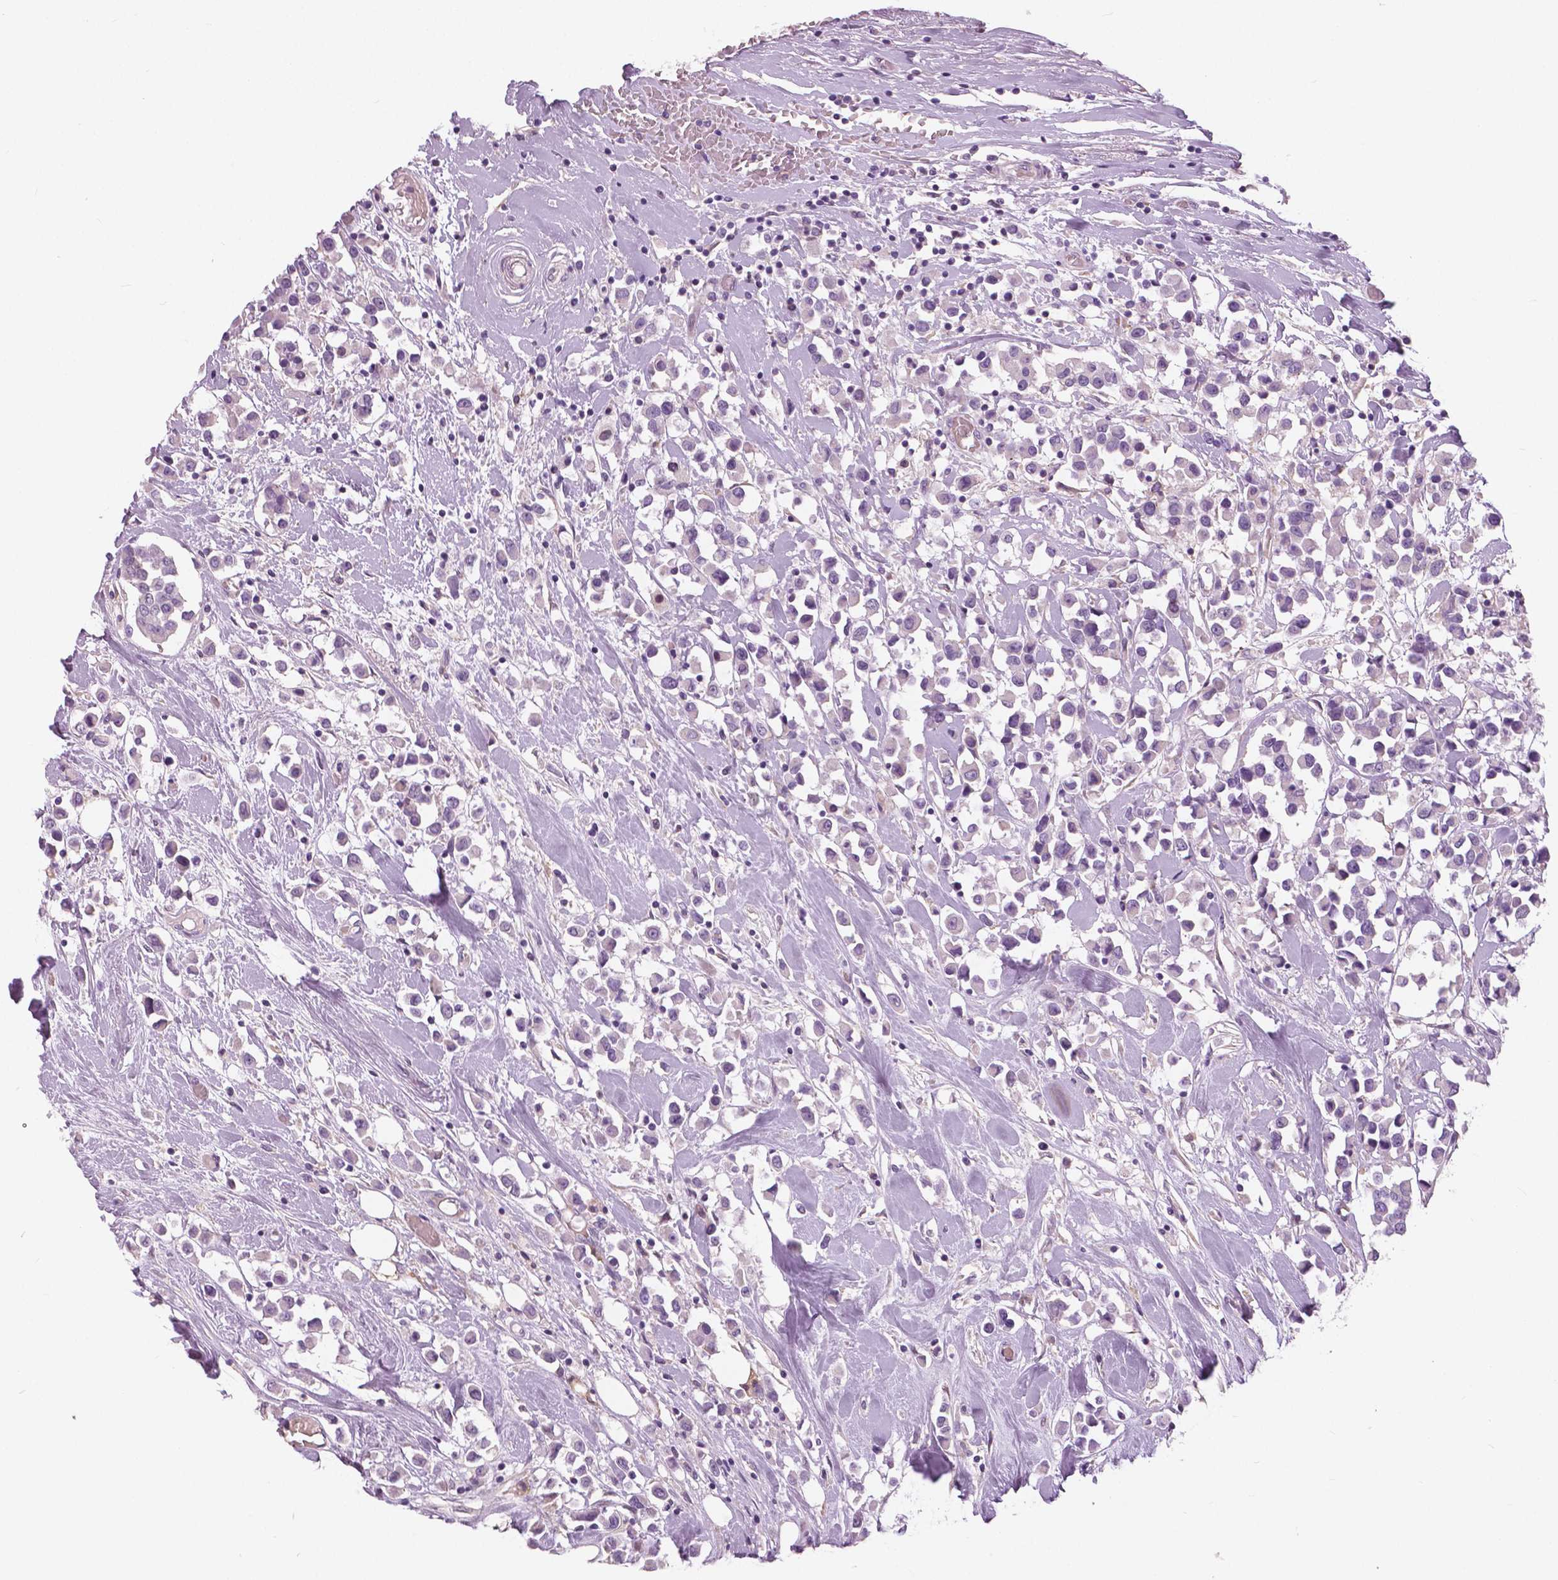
{"staining": {"intensity": "negative", "quantity": "none", "location": "none"}, "tissue": "breast cancer", "cell_type": "Tumor cells", "image_type": "cancer", "snomed": [{"axis": "morphology", "description": "Duct carcinoma"}, {"axis": "topography", "description": "Breast"}], "caption": "Immunohistochemistry of human breast cancer demonstrates no positivity in tumor cells. The staining was performed using DAB to visualize the protein expression in brown, while the nuclei were stained in blue with hematoxylin (Magnification: 20x).", "gene": "SERPINI1", "patient": {"sex": "female", "age": 61}}